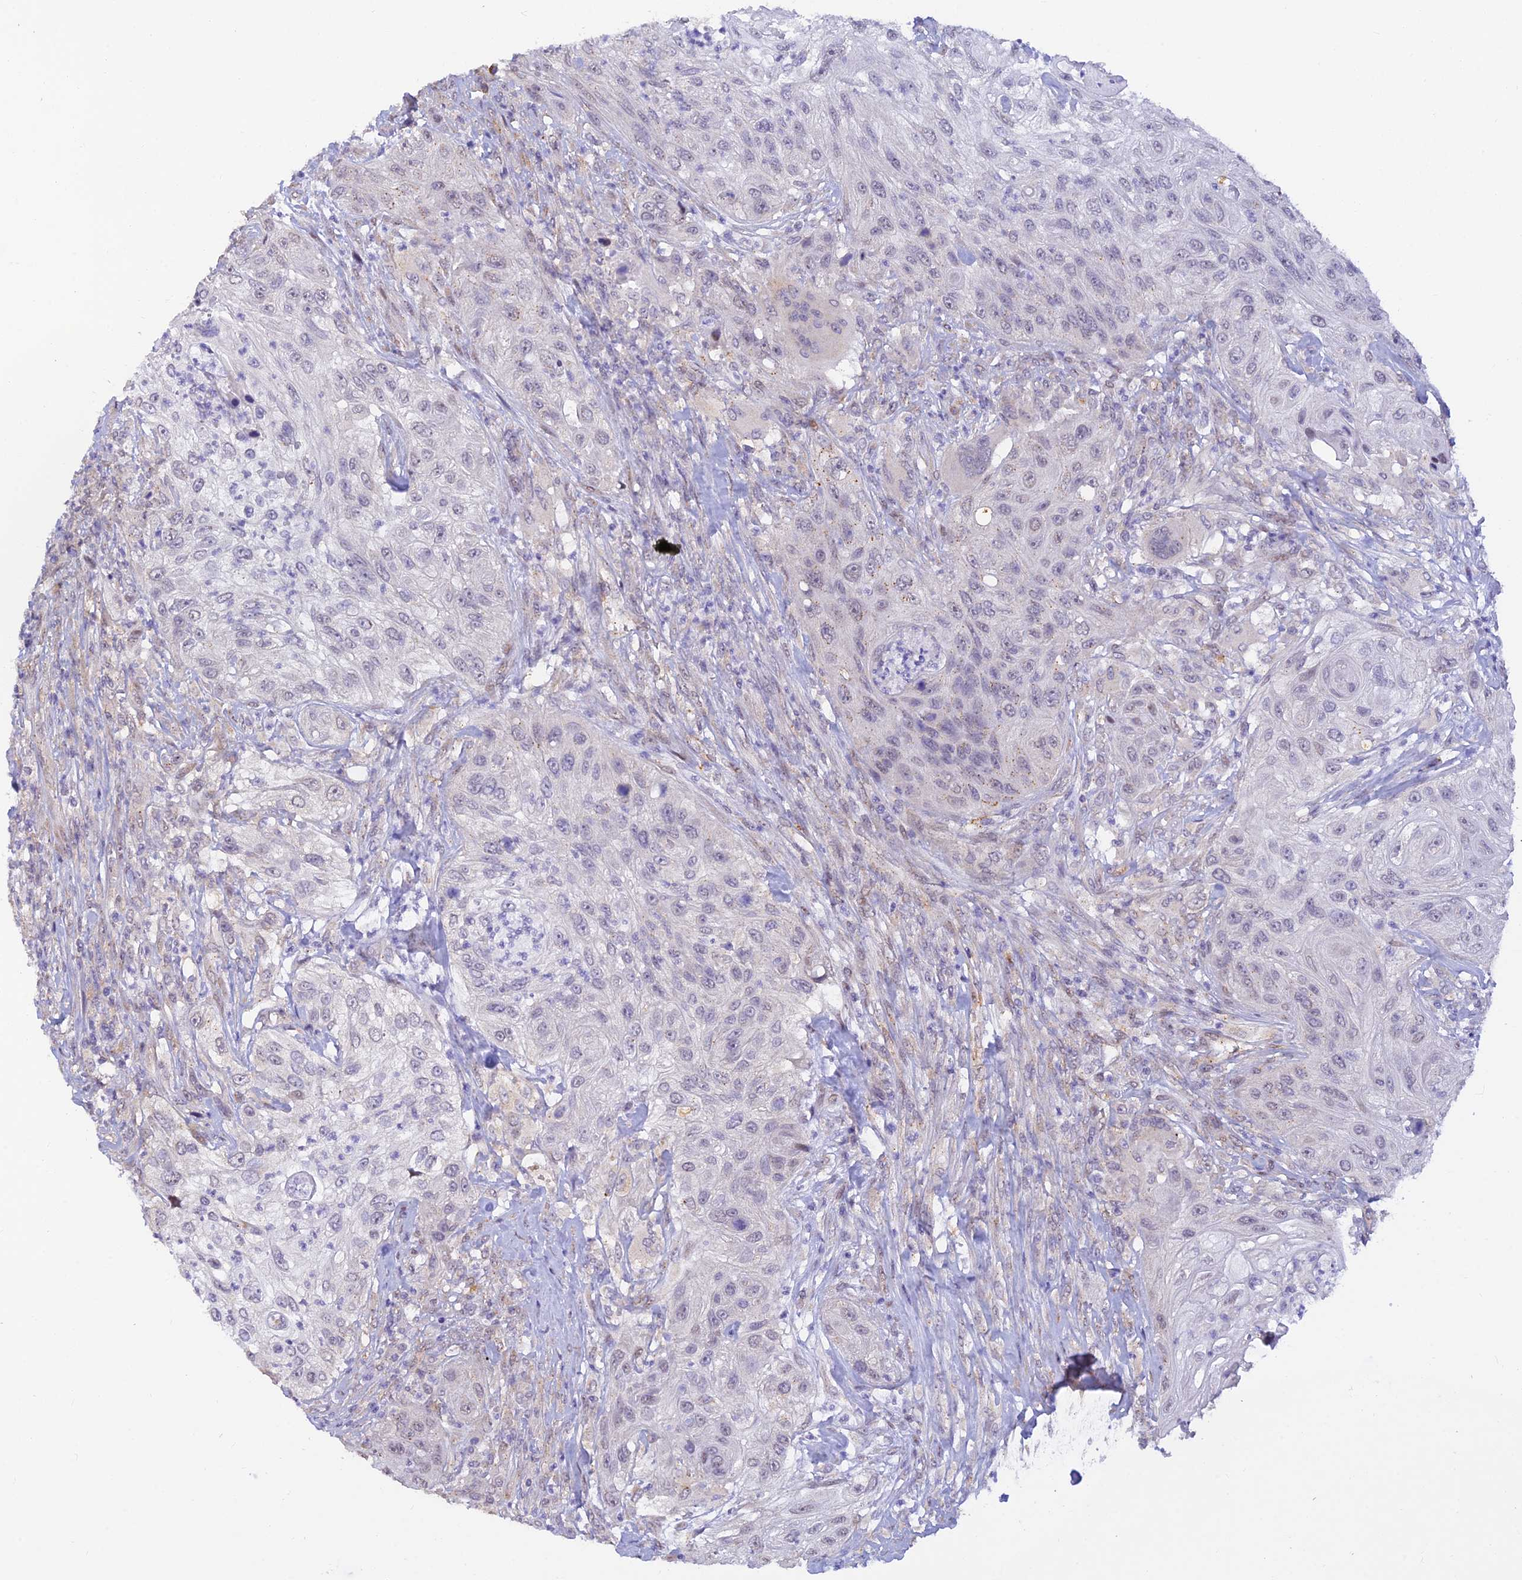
{"staining": {"intensity": "negative", "quantity": "none", "location": "none"}, "tissue": "urothelial cancer", "cell_type": "Tumor cells", "image_type": "cancer", "snomed": [{"axis": "morphology", "description": "Urothelial carcinoma, High grade"}, {"axis": "topography", "description": "Urinary bladder"}], "caption": "A high-resolution micrograph shows IHC staining of urothelial cancer, which exhibits no significant positivity in tumor cells. (DAB immunohistochemistry with hematoxylin counter stain).", "gene": "INKA1", "patient": {"sex": "female", "age": 60}}